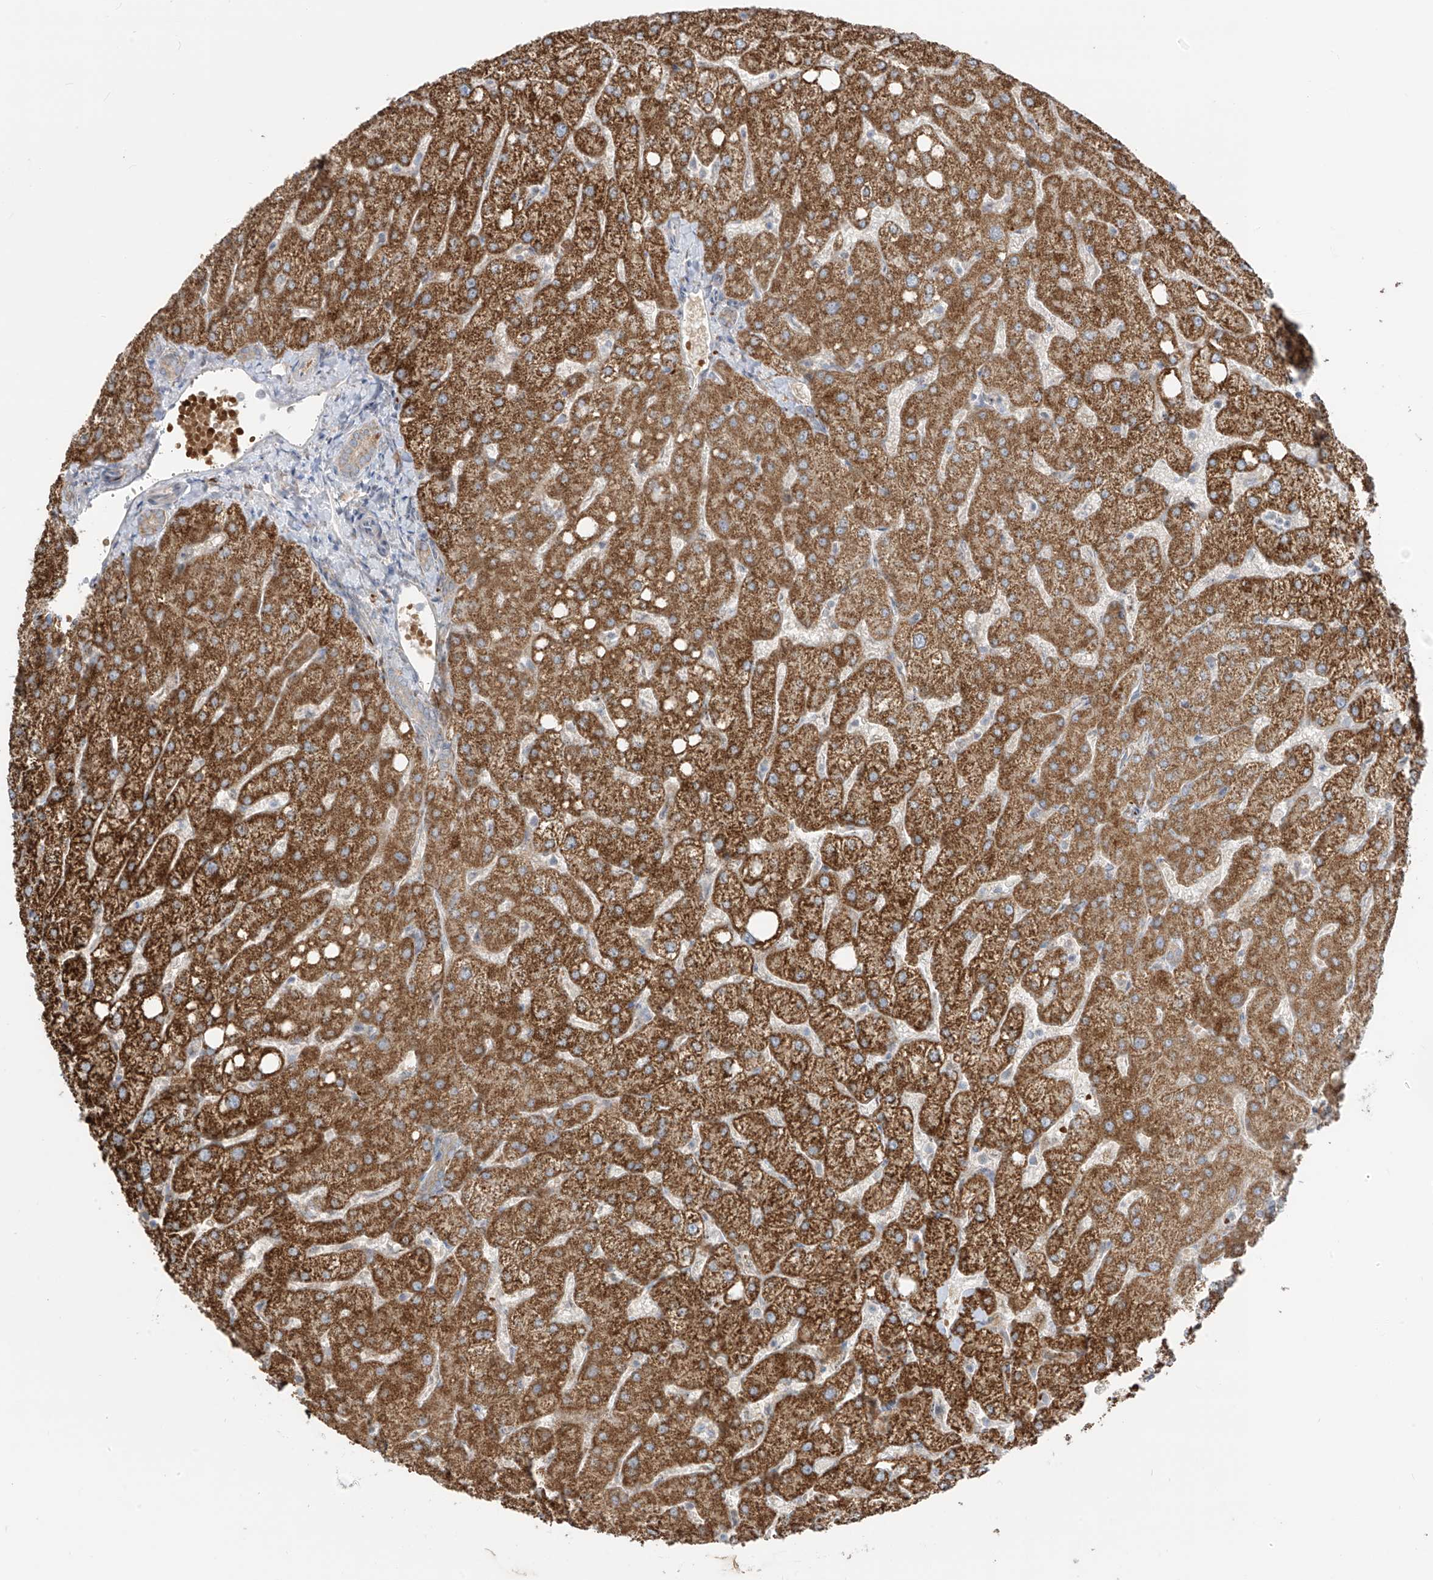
{"staining": {"intensity": "weak", "quantity": "25%-75%", "location": "cytoplasmic/membranous"}, "tissue": "liver", "cell_type": "Cholangiocytes", "image_type": "normal", "snomed": [{"axis": "morphology", "description": "Normal tissue, NOS"}, {"axis": "topography", "description": "Liver"}], "caption": "High-magnification brightfield microscopy of unremarkable liver stained with DAB (brown) and counterstained with hematoxylin (blue). cholangiocytes exhibit weak cytoplasmic/membranous positivity is appreciated in approximately25%-75% of cells.", "gene": "ARHGEF40", "patient": {"sex": "female", "age": 54}}